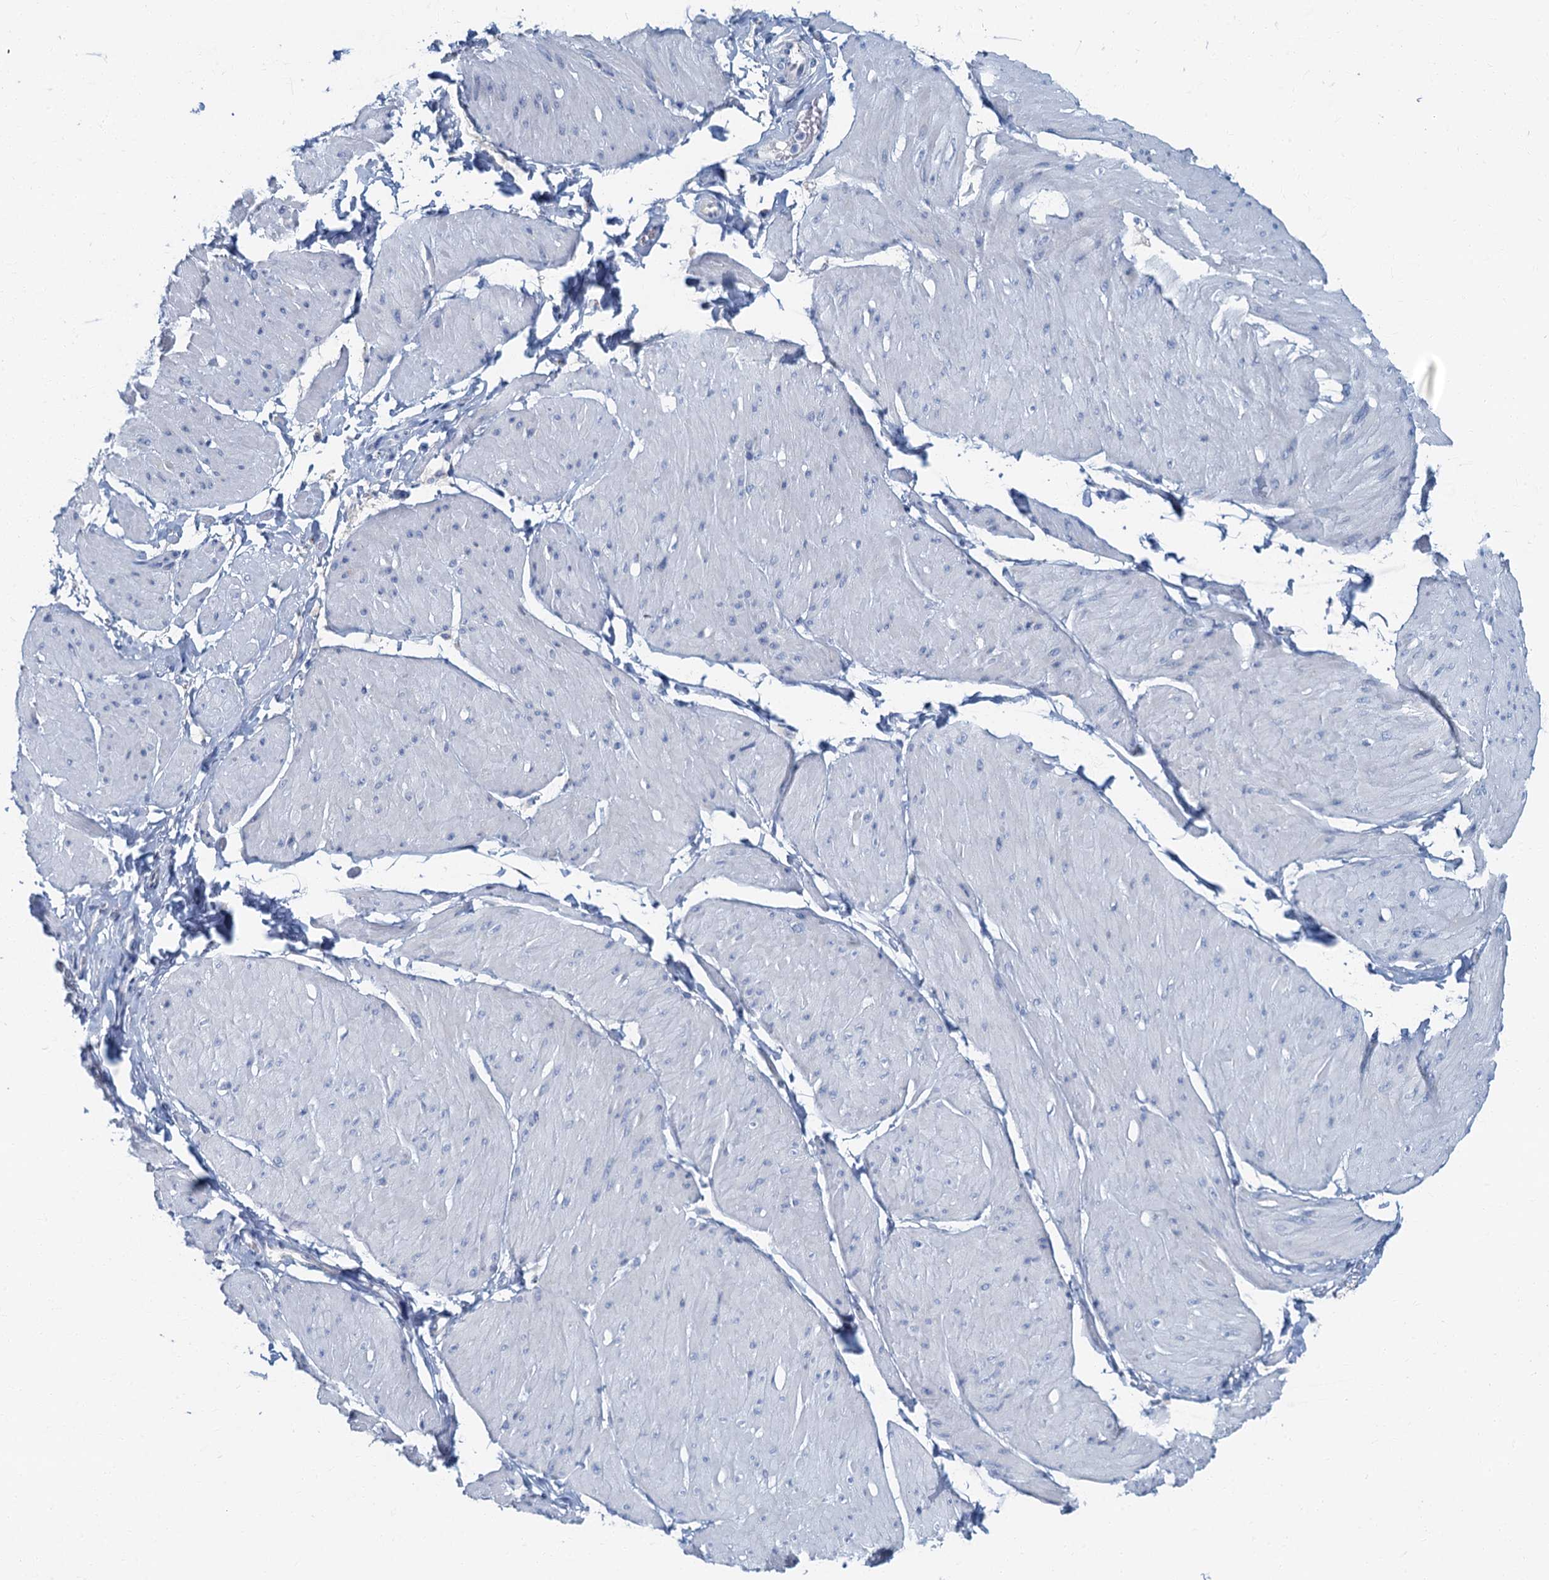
{"staining": {"intensity": "negative", "quantity": "none", "location": "none"}, "tissue": "smooth muscle", "cell_type": "Smooth muscle cells", "image_type": "normal", "snomed": [{"axis": "morphology", "description": "Urothelial carcinoma, High grade"}, {"axis": "topography", "description": "Urinary bladder"}], "caption": "Smooth muscle cells show no significant staining in benign smooth muscle. (Stains: DAB immunohistochemistry (IHC) with hematoxylin counter stain, Microscopy: brightfield microscopy at high magnification).", "gene": "LYPD3", "patient": {"sex": "male", "age": 46}}